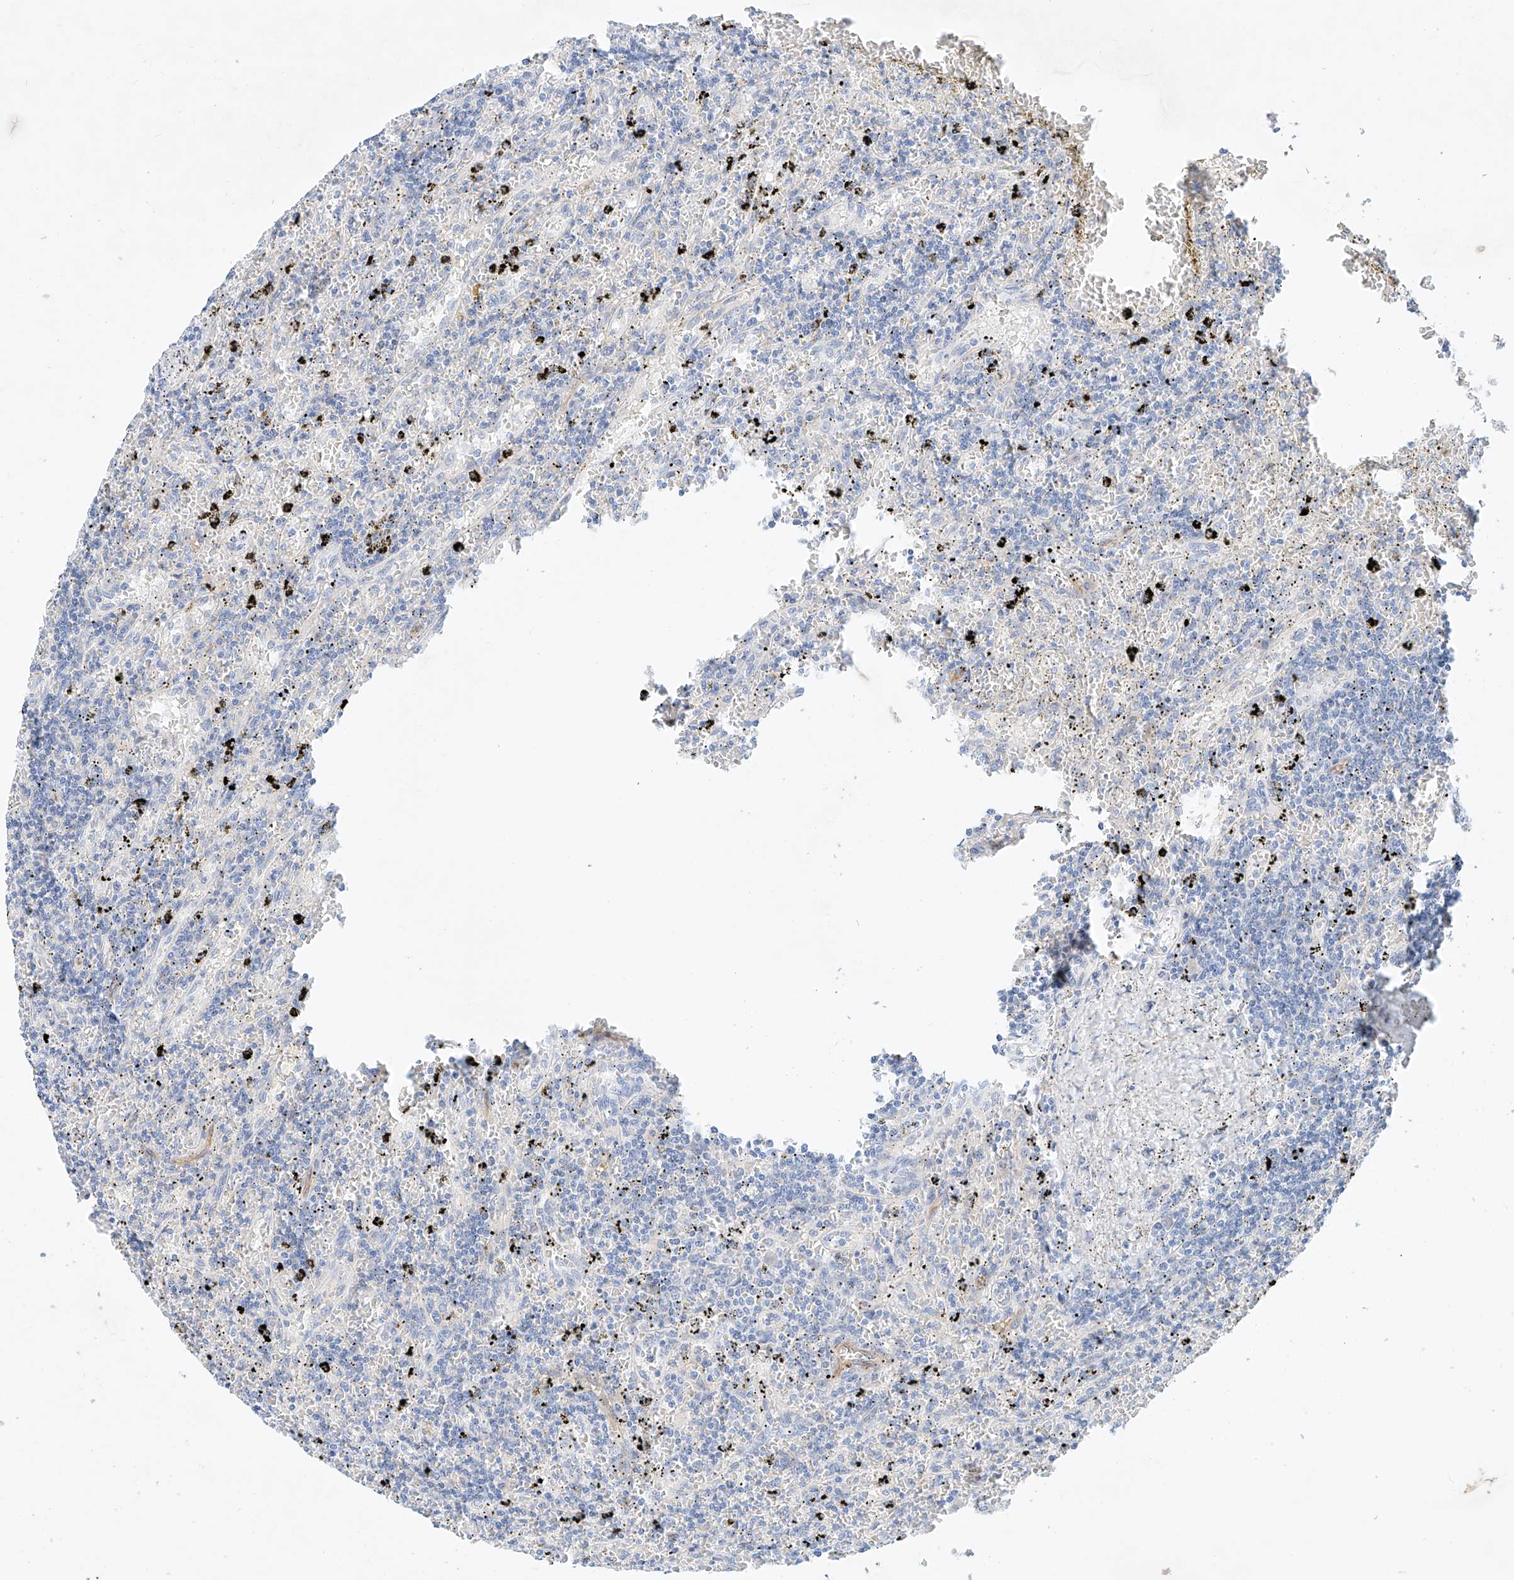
{"staining": {"intensity": "negative", "quantity": "none", "location": "none"}, "tissue": "lymphoma", "cell_type": "Tumor cells", "image_type": "cancer", "snomed": [{"axis": "morphology", "description": "Malignant lymphoma, non-Hodgkin's type, Low grade"}, {"axis": "topography", "description": "Spleen"}], "caption": "High magnification brightfield microscopy of lymphoma stained with DAB (3,3'-diaminobenzidine) (brown) and counterstained with hematoxylin (blue): tumor cells show no significant positivity.", "gene": "SBSPON", "patient": {"sex": "male", "age": 76}}